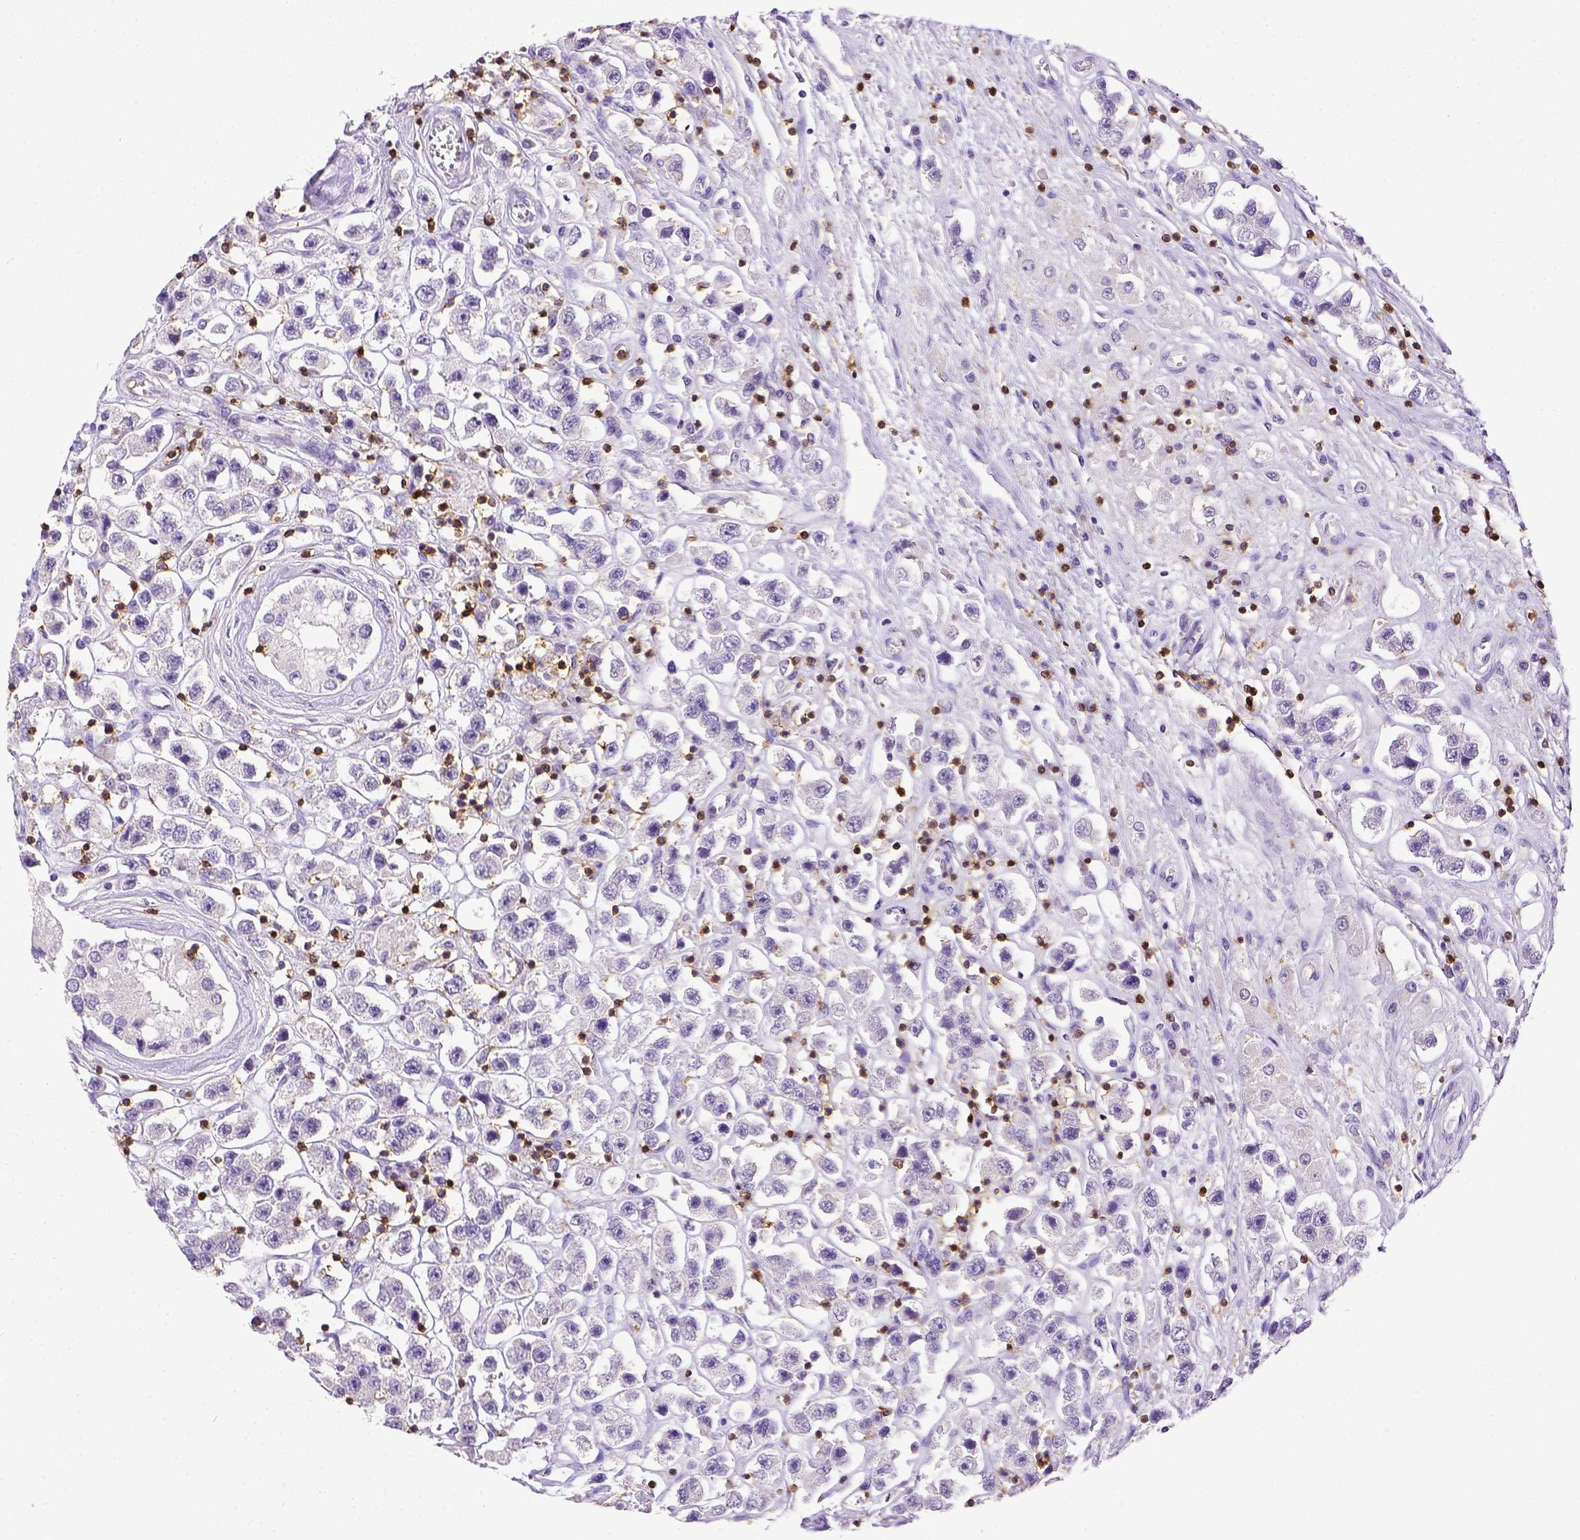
{"staining": {"intensity": "negative", "quantity": "none", "location": "none"}, "tissue": "testis cancer", "cell_type": "Tumor cells", "image_type": "cancer", "snomed": [{"axis": "morphology", "description": "Seminoma, NOS"}, {"axis": "topography", "description": "Testis"}], "caption": "Immunohistochemistry of human testis seminoma demonstrates no staining in tumor cells.", "gene": "CD3E", "patient": {"sex": "male", "age": 45}}